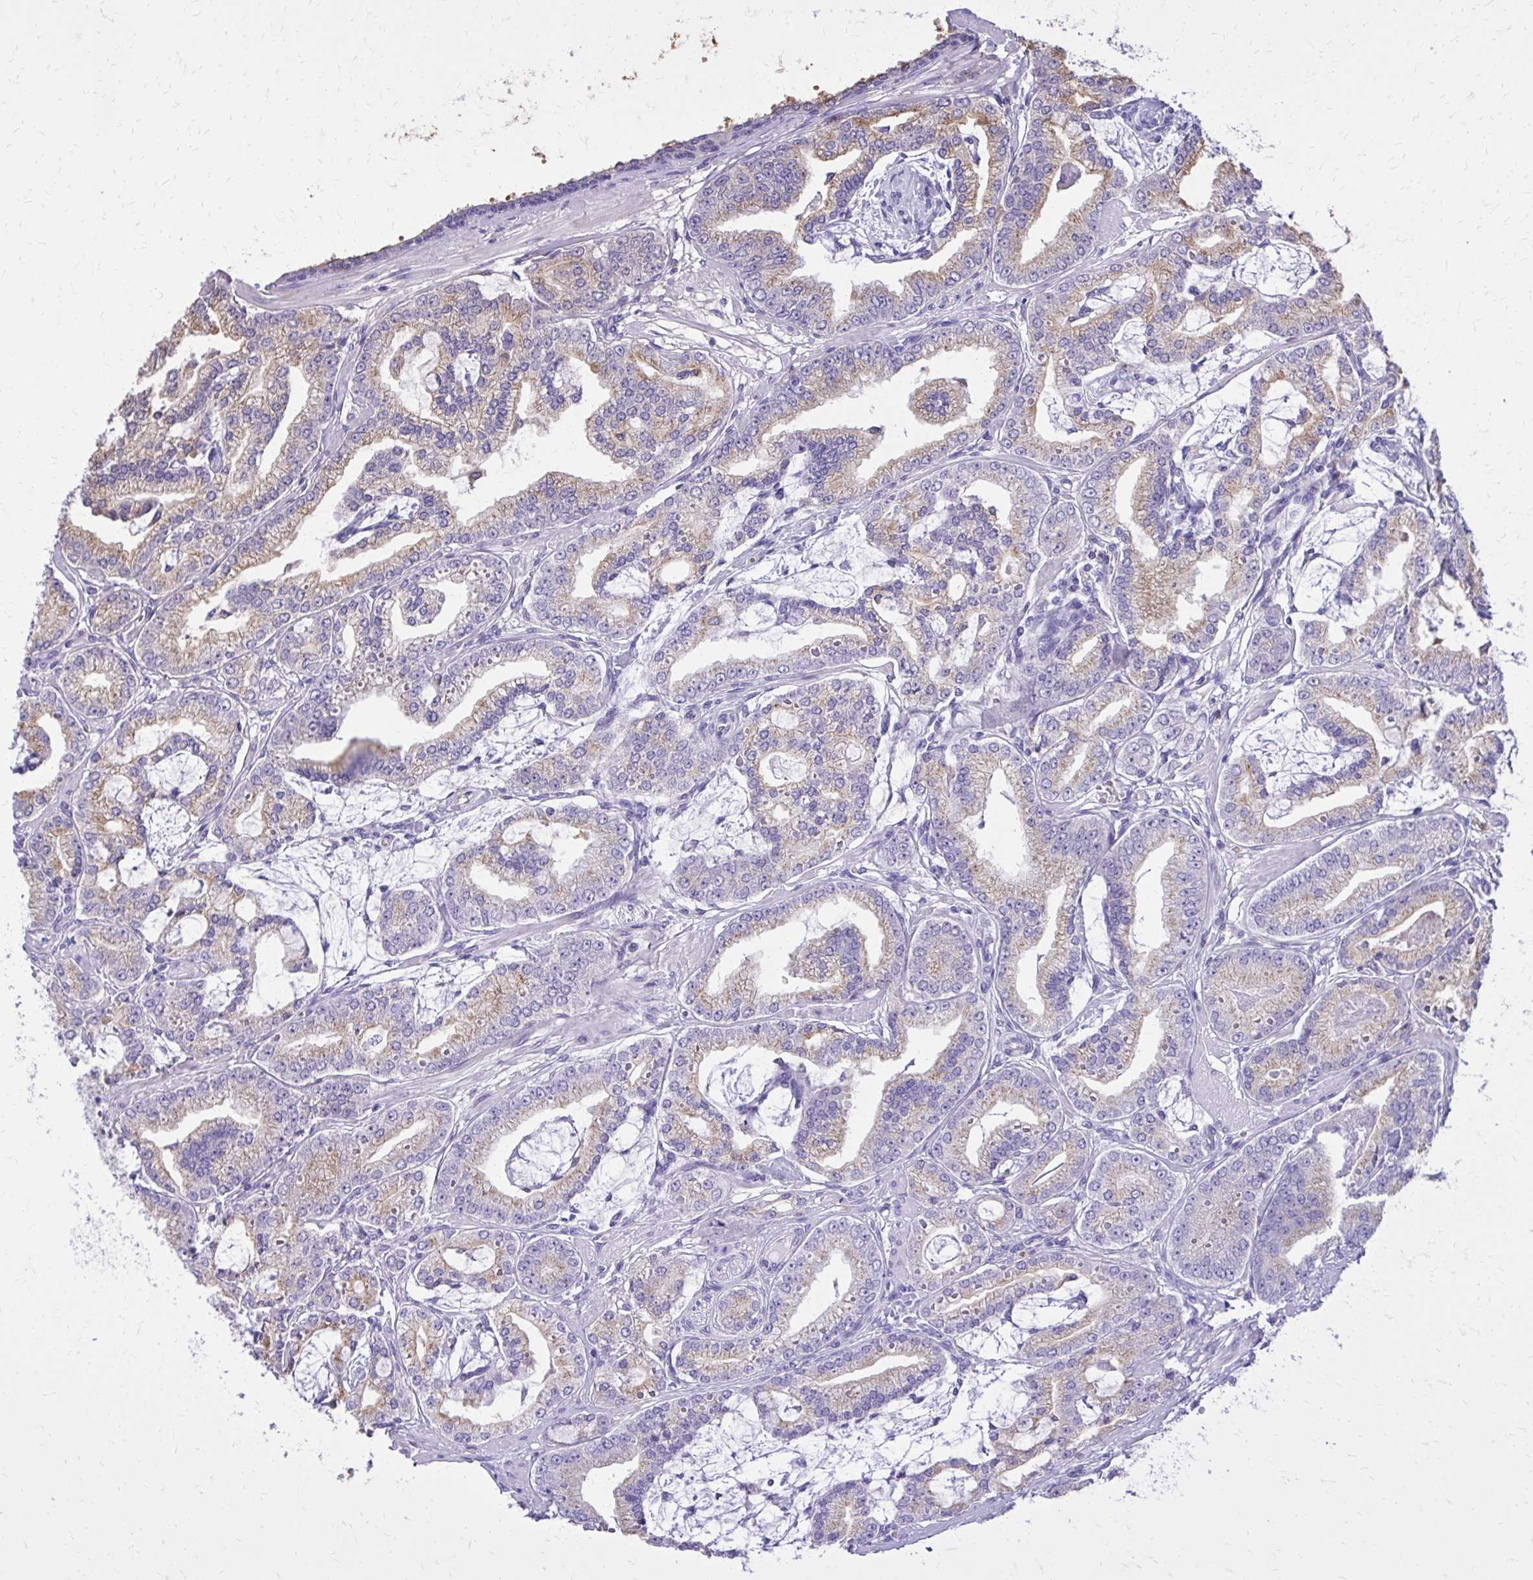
{"staining": {"intensity": "weak", "quantity": "25%-75%", "location": "cytoplasmic/membranous"}, "tissue": "prostate cancer", "cell_type": "Tumor cells", "image_type": "cancer", "snomed": [{"axis": "morphology", "description": "Adenocarcinoma, High grade"}, {"axis": "topography", "description": "Prostate"}], "caption": "Protein staining displays weak cytoplasmic/membranous staining in about 25%-75% of tumor cells in prostate cancer (adenocarcinoma (high-grade)).", "gene": "CAT", "patient": {"sex": "male", "age": 71}}